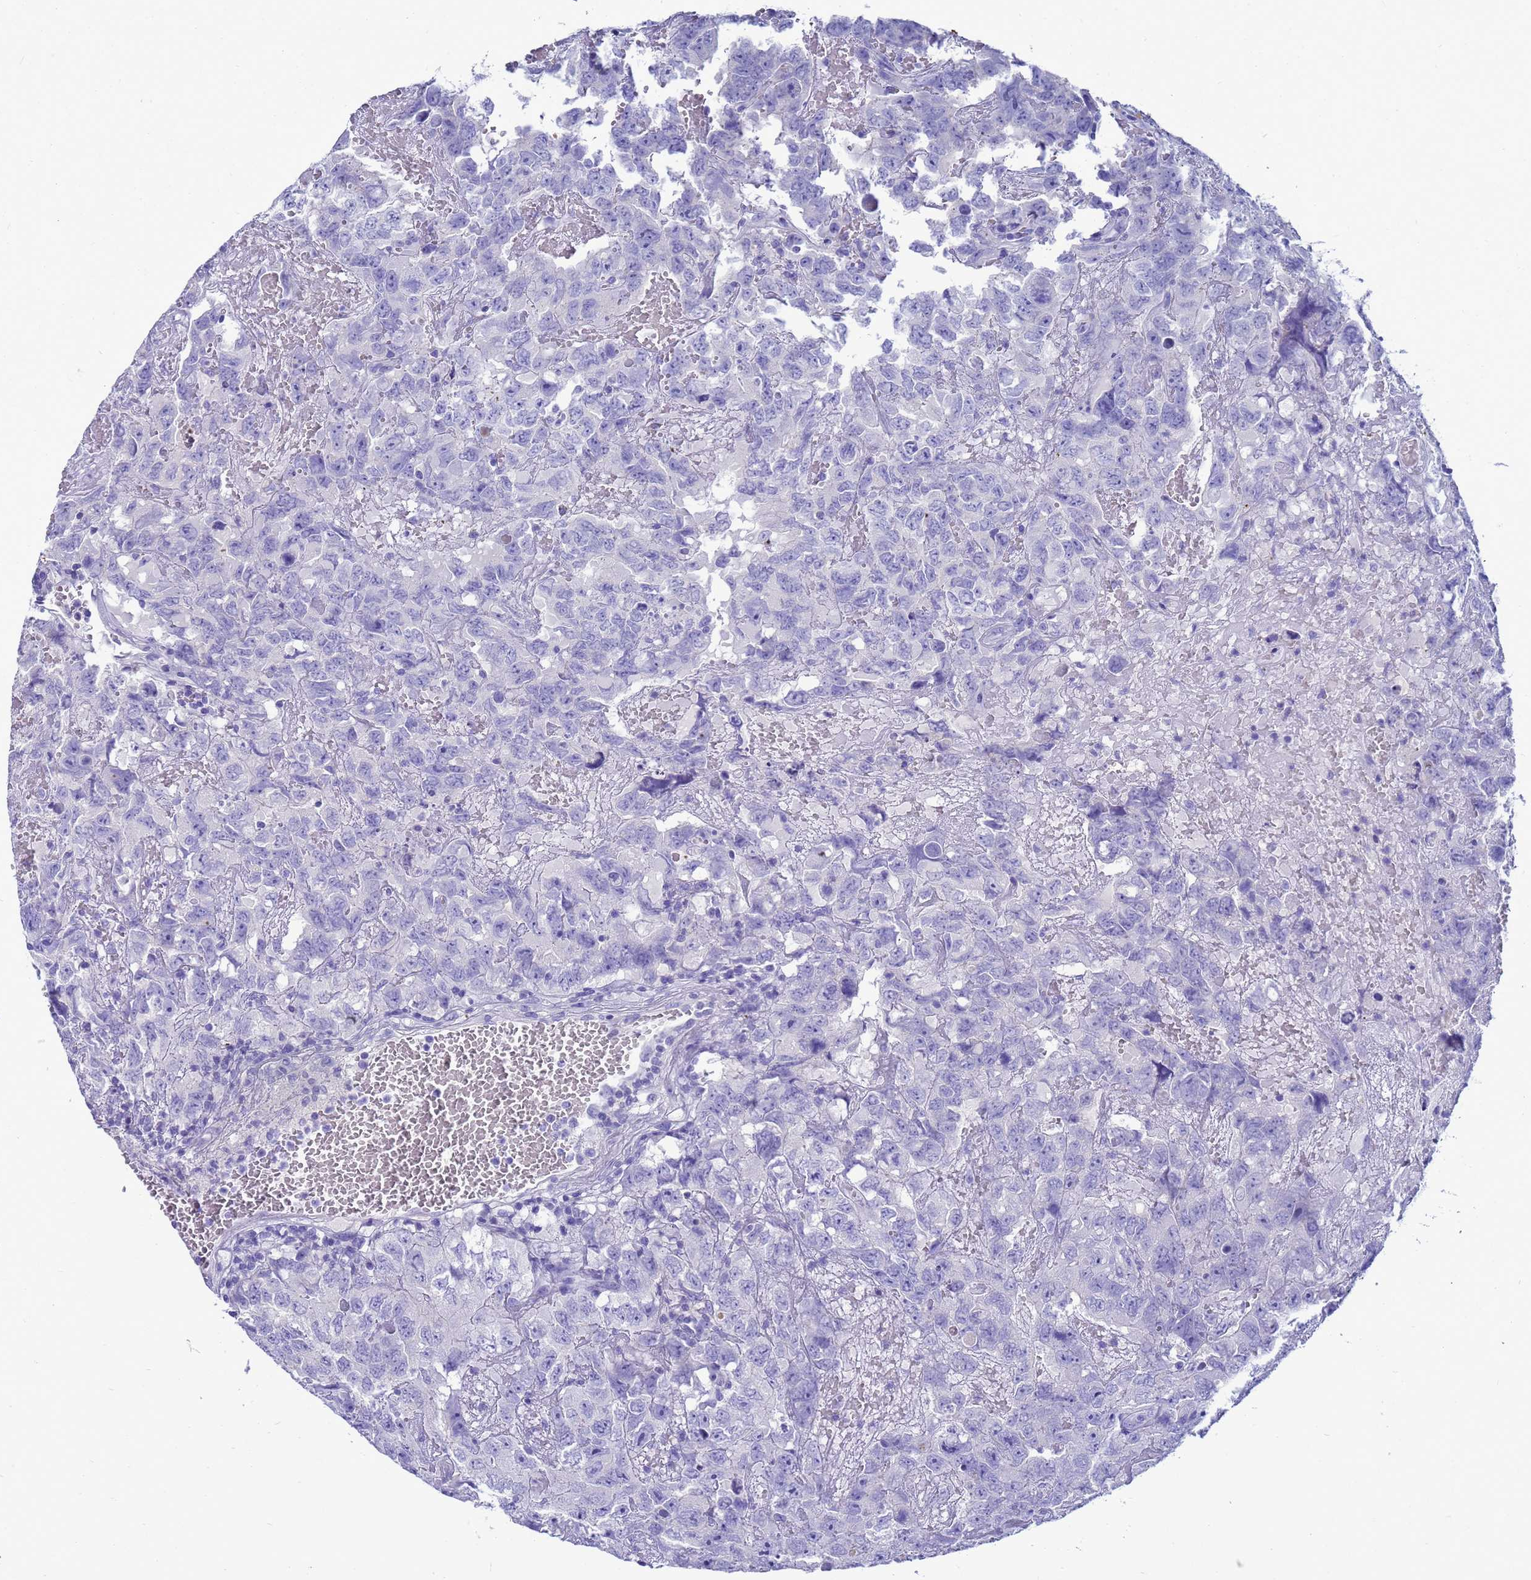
{"staining": {"intensity": "negative", "quantity": "none", "location": "none"}, "tissue": "testis cancer", "cell_type": "Tumor cells", "image_type": "cancer", "snomed": [{"axis": "morphology", "description": "Carcinoma, Embryonal, NOS"}, {"axis": "topography", "description": "Testis"}], "caption": "Immunohistochemistry (IHC) photomicrograph of neoplastic tissue: testis cancer (embryonal carcinoma) stained with DAB demonstrates no significant protein expression in tumor cells.", "gene": "SYCN", "patient": {"sex": "male", "age": 45}}